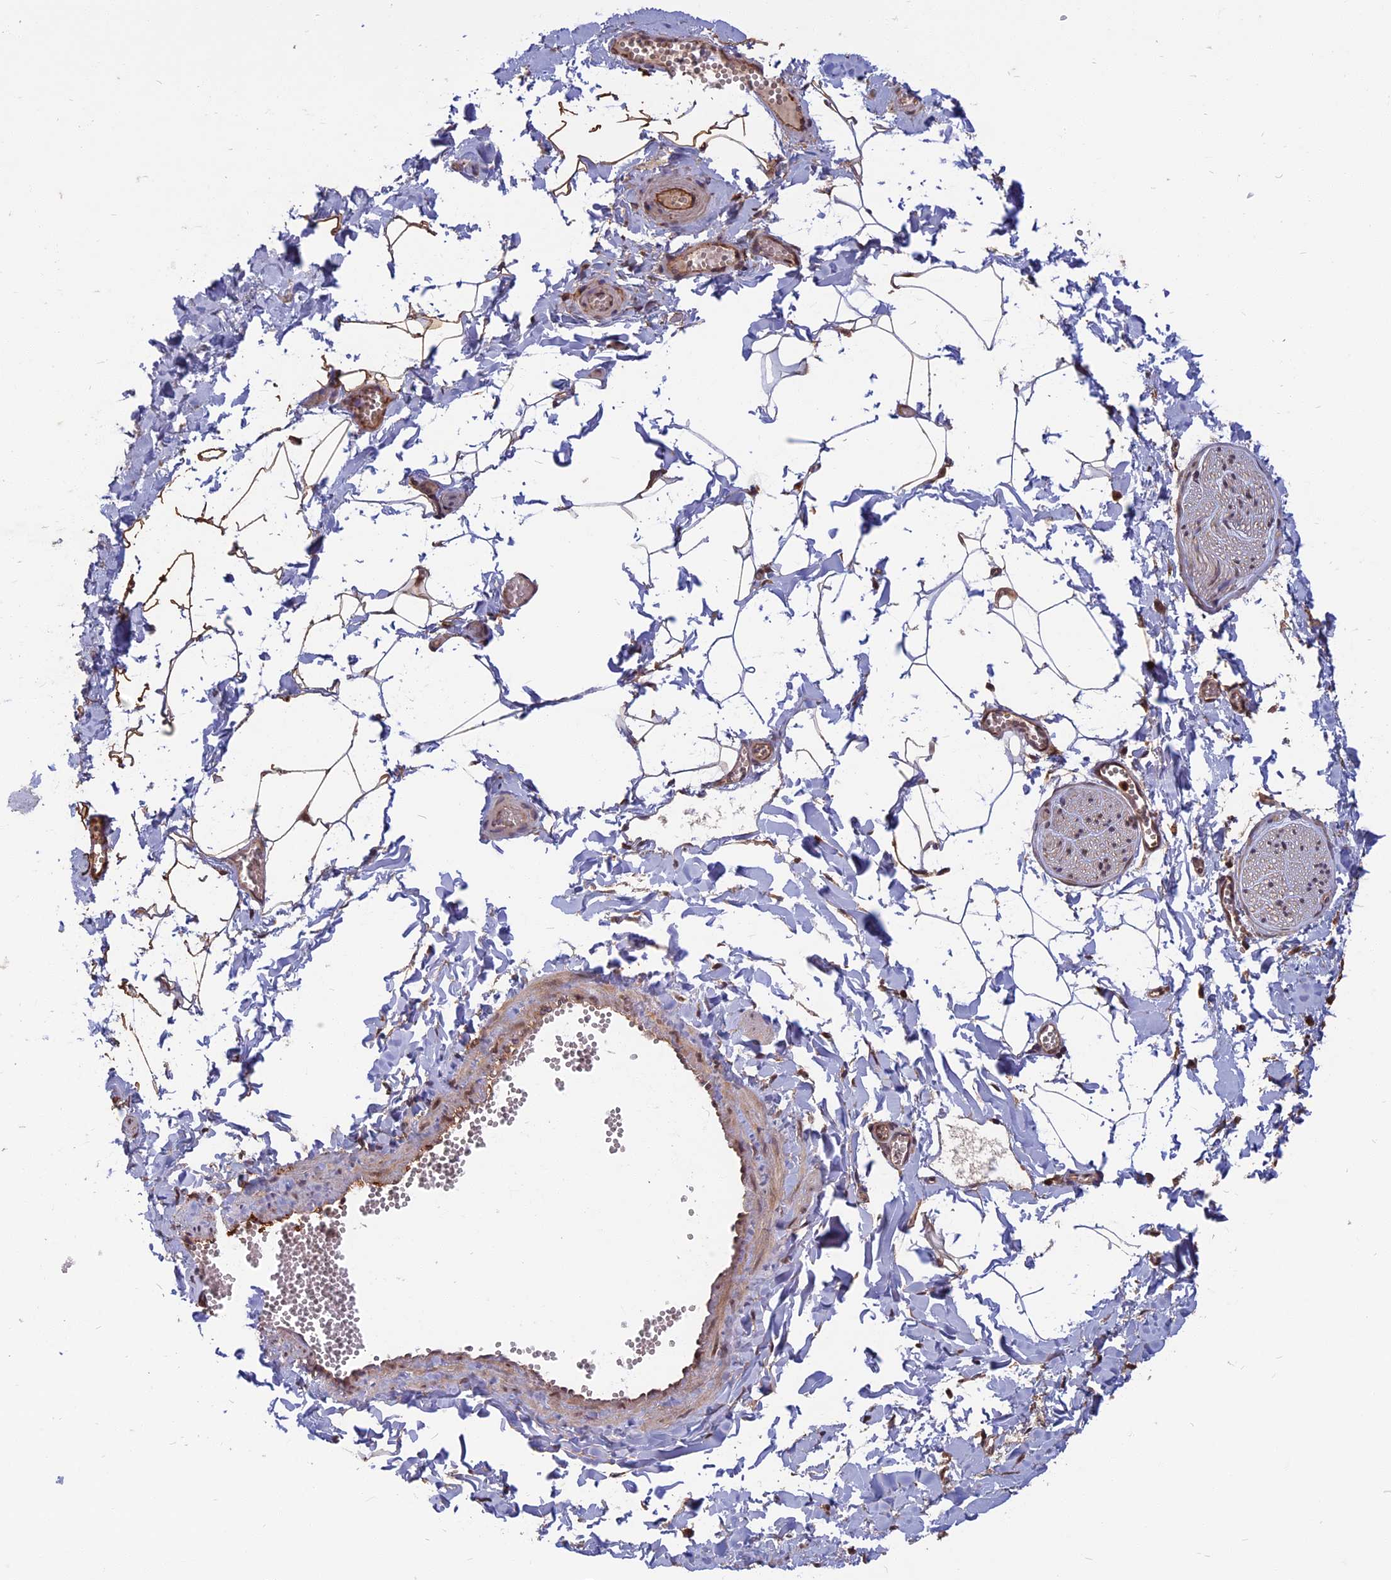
{"staining": {"intensity": "negative", "quantity": "none", "location": "none"}, "tissue": "adipose tissue", "cell_type": "Adipocytes", "image_type": "normal", "snomed": [{"axis": "morphology", "description": "Normal tissue, NOS"}, {"axis": "topography", "description": "Gallbladder"}, {"axis": "topography", "description": "Peripheral nerve tissue"}], "caption": "Immunohistochemistry (IHC) histopathology image of unremarkable adipose tissue: human adipose tissue stained with DAB displays no significant protein expression in adipocytes. (Immunohistochemistry (IHC), brightfield microscopy, high magnification).", "gene": "SPG11", "patient": {"sex": "male", "age": 38}}